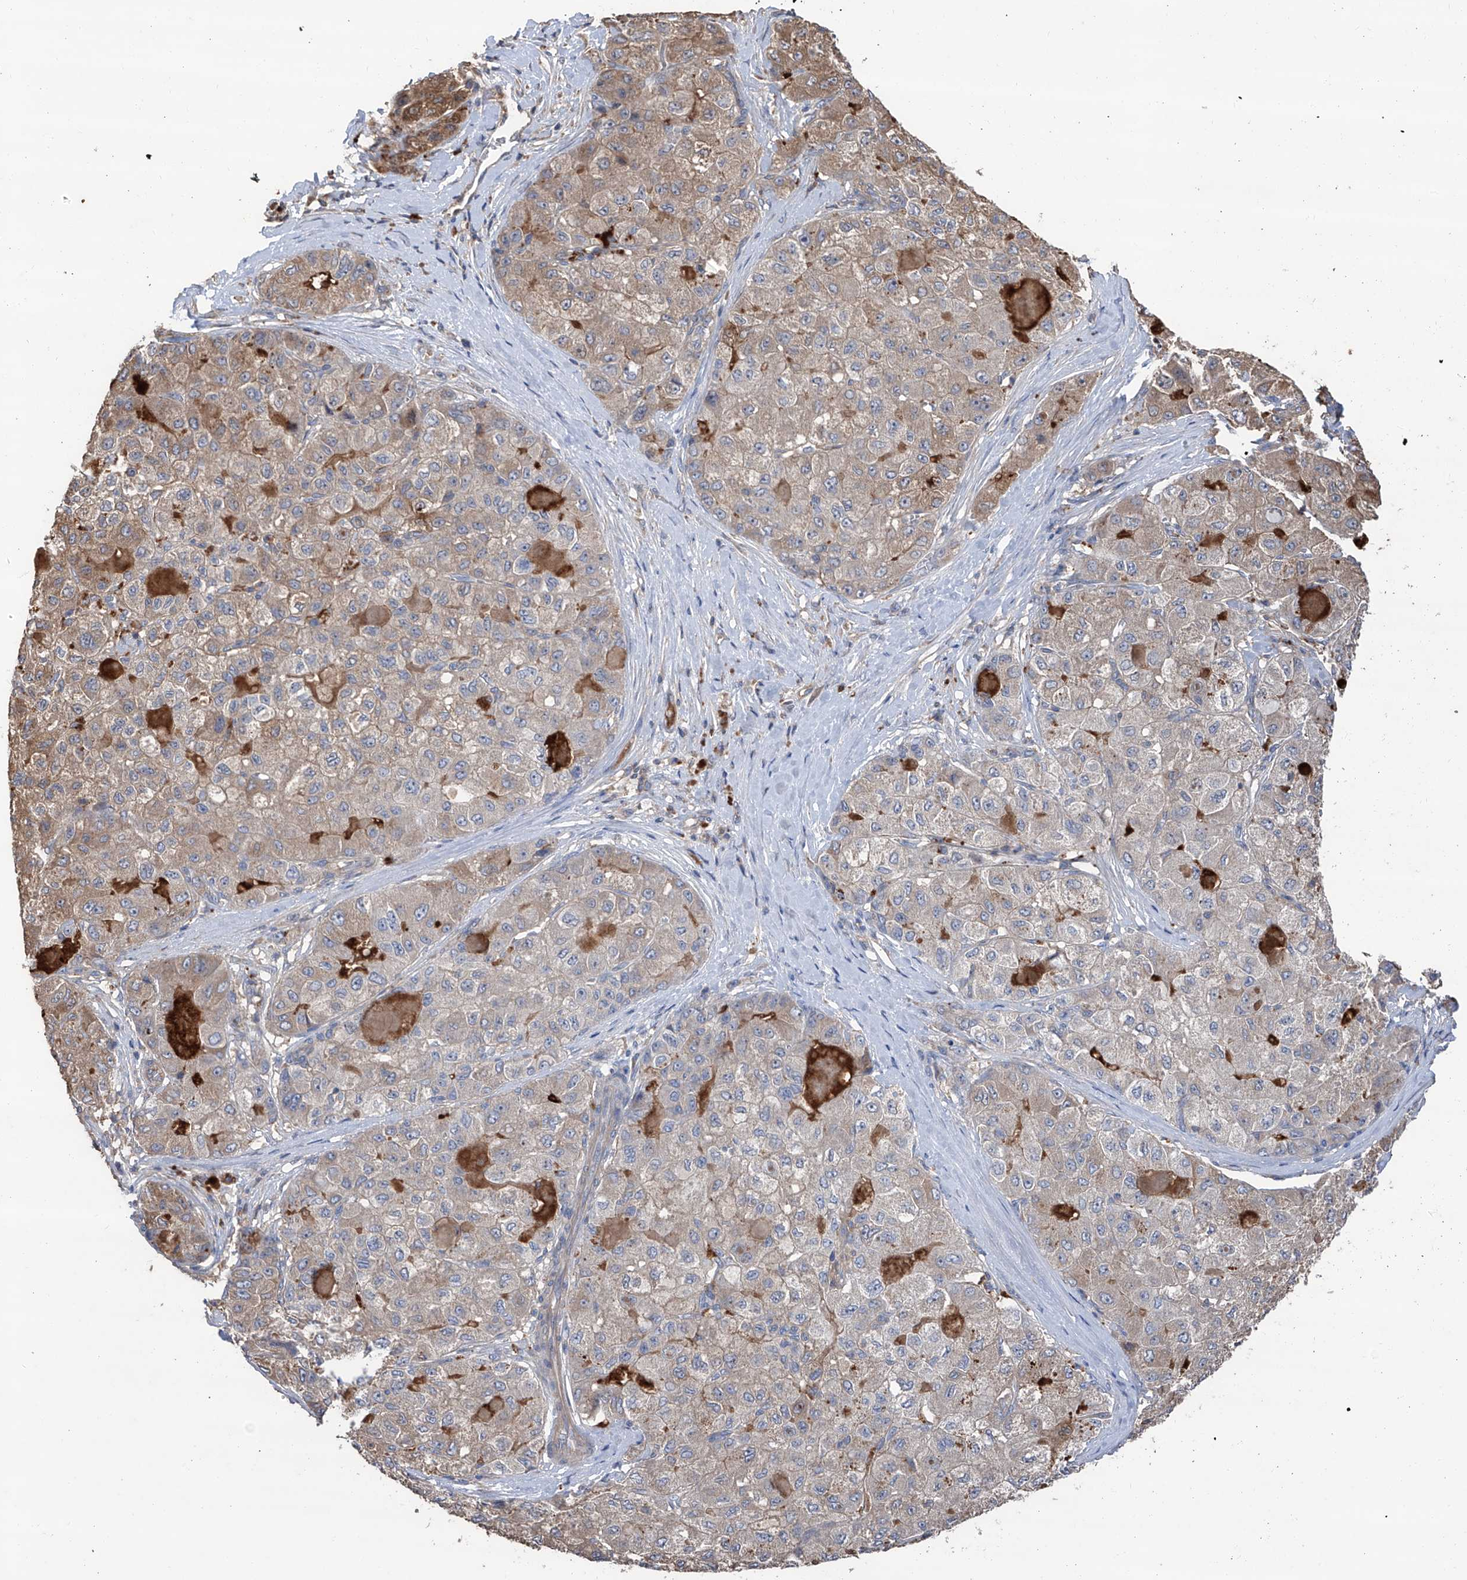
{"staining": {"intensity": "weak", "quantity": "25%-75%", "location": "cytoplasmic/membranous"}, "tissue": "liver cancer", "cell_type": "Tumor cells", "image_type": "cancer", "snomed": [{"axis": "morphology", "description": "Carcinoma, Hepatocellular, NOS"}, {"axis": "topography", "description": "Liver"}], "caption": "IHC image of human hepatocellular carcinoma (liver) stained for a protein (brown), which demonstrates low levels of weak cytoplasmic/membranous staining in approximately 25%-75% of tumor cells.", "gene": "EDN1", "patient": {"sex": "male", "age": 80}}